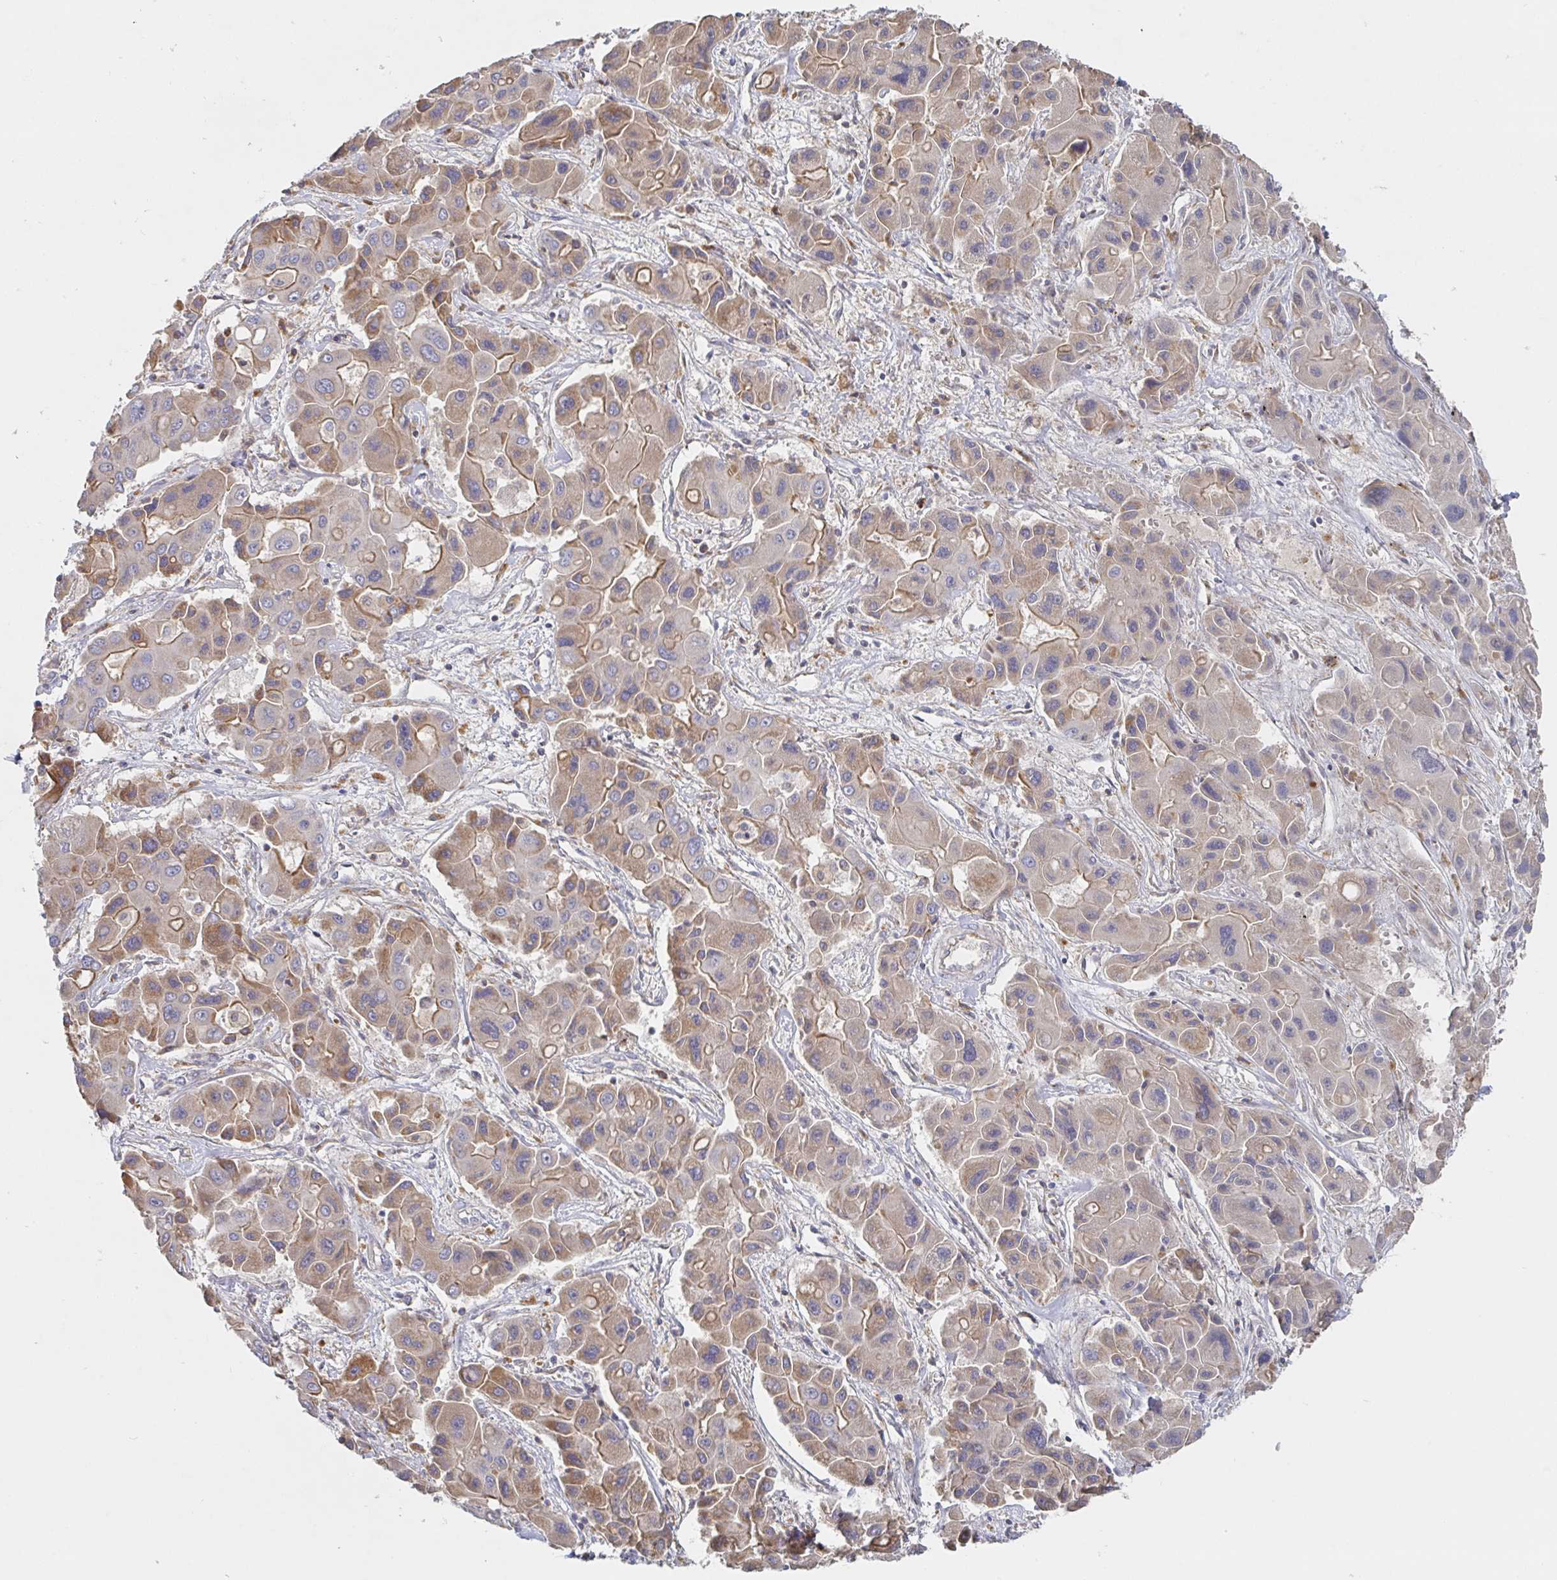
{"staining": {"intensity": "moderate", "quantity": "25%-75%", "location": "cytoplasmic/membranous"}, "tissue": "liver cancer", "cell_type": "Tumor cells", "image_type": "cancer", "snomed": [{"axis": "morphology", "description": "Cholangiocarcinoma"}, {"axis": "topography", "description": "Liver"}], "caption": "Protein staining of cholangiocarcinoma (liver) tissue displays moderate cytoplasmic/membranous expression in about 25%-75% of tumor cells. (Stains: DAB (3,3'-diaminobenzidine) in brown, nuclei in blue, Microscopy: brightfield microscopy at high magnification).", "gene": "IRAK2", "patient": {"sex": "male", "age": 67}}